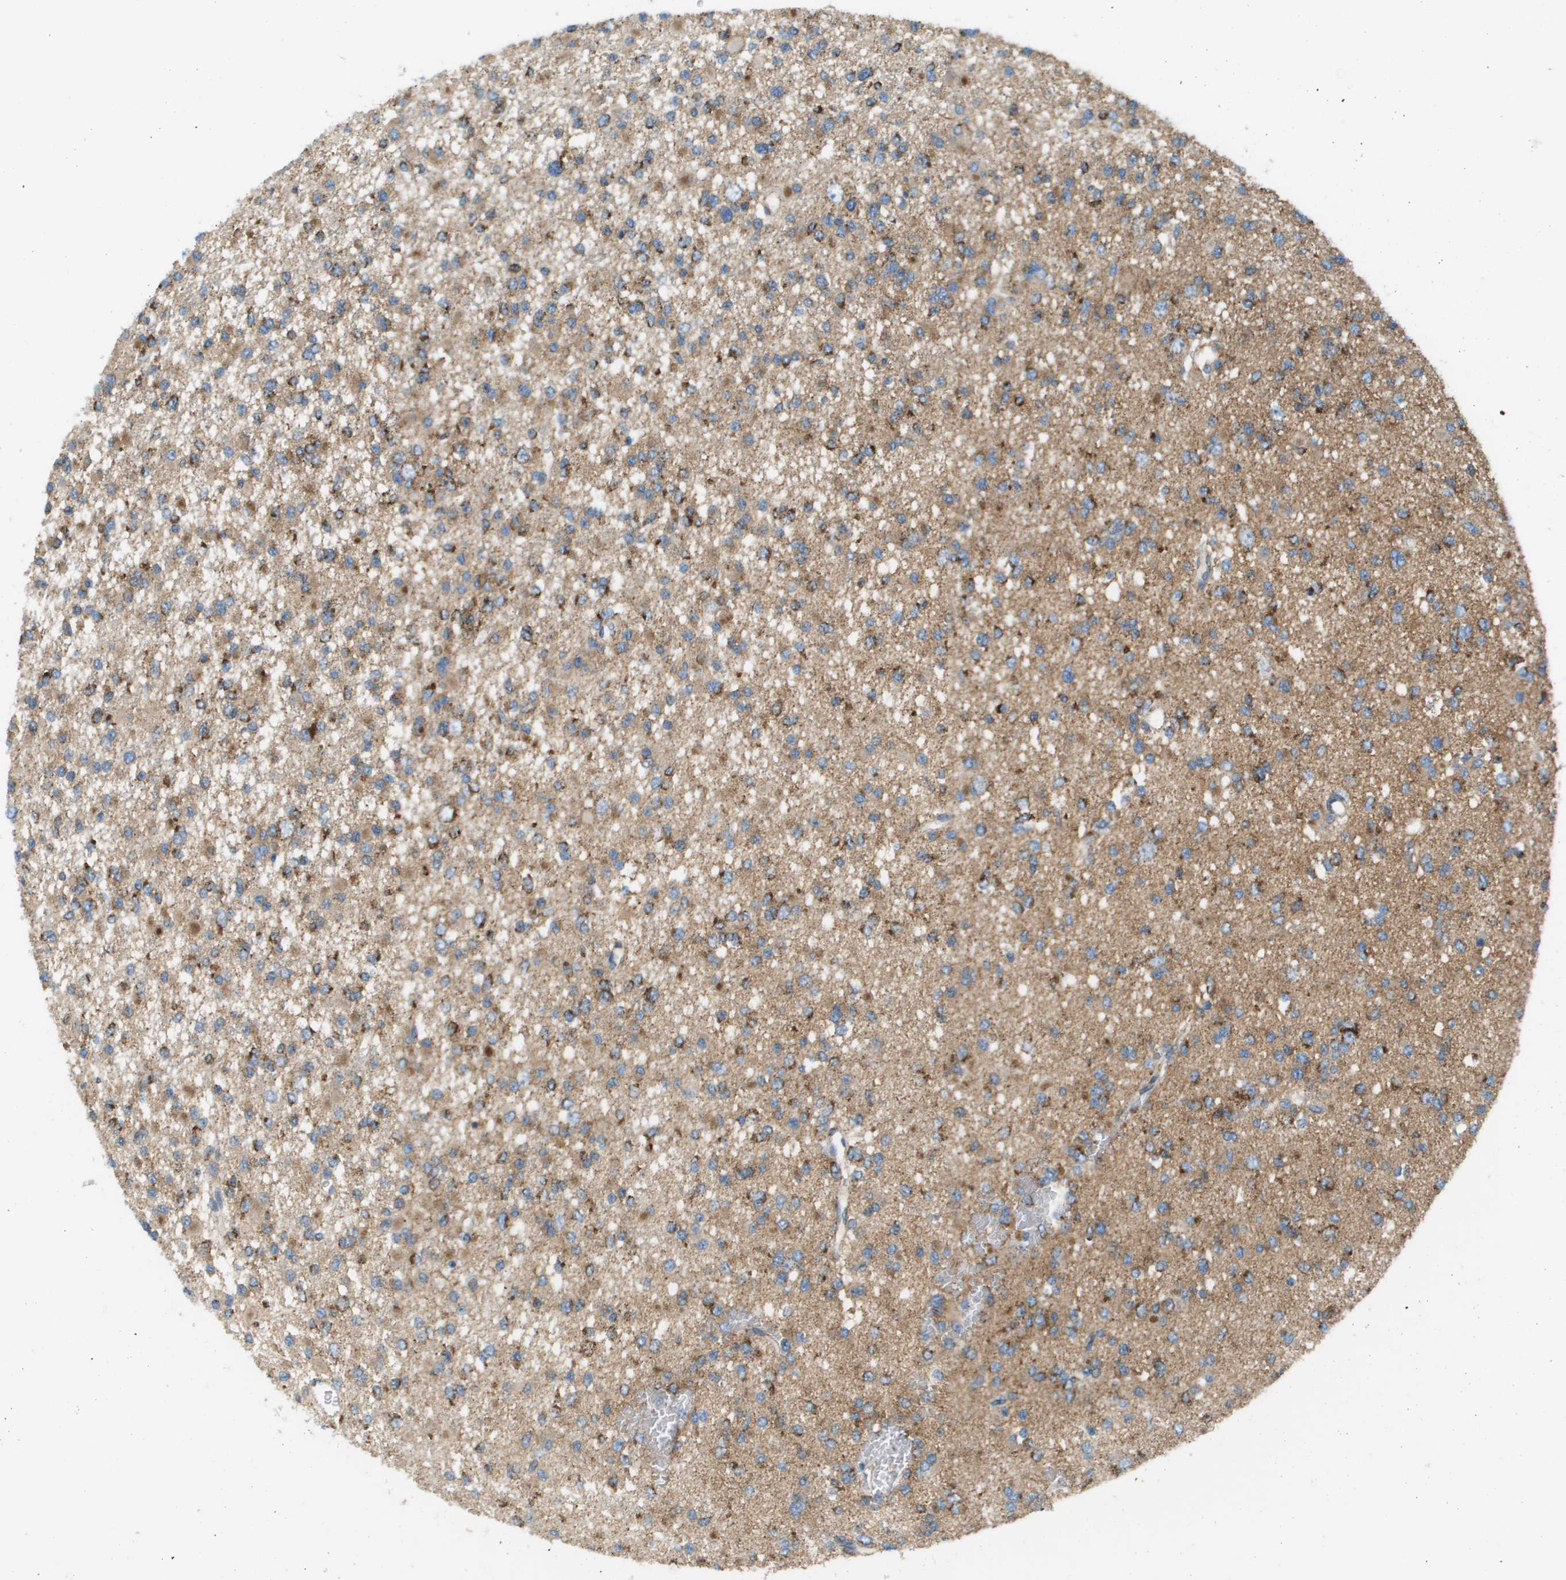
{"staining": {"intensity": "moderate", "quantity": ">75%", "location": "cytoplasmic/membranous"}, "tissue": "glioma", "cell_type": "Tumor cells", "image_type": "cancer", "snomed": [{"axis": "morphology", "description": "Glioma, malignant, Low grade"}, {"axis": "topography", "description": "Brain"}], "caption": "Human glioma stained with a brown dye exhibits moderate cytoplasmic/membranous positive staining in approximately >75% of tumor cells.", "gene": "TAOK3", "patient": {"sex": "female", "age": 22}}